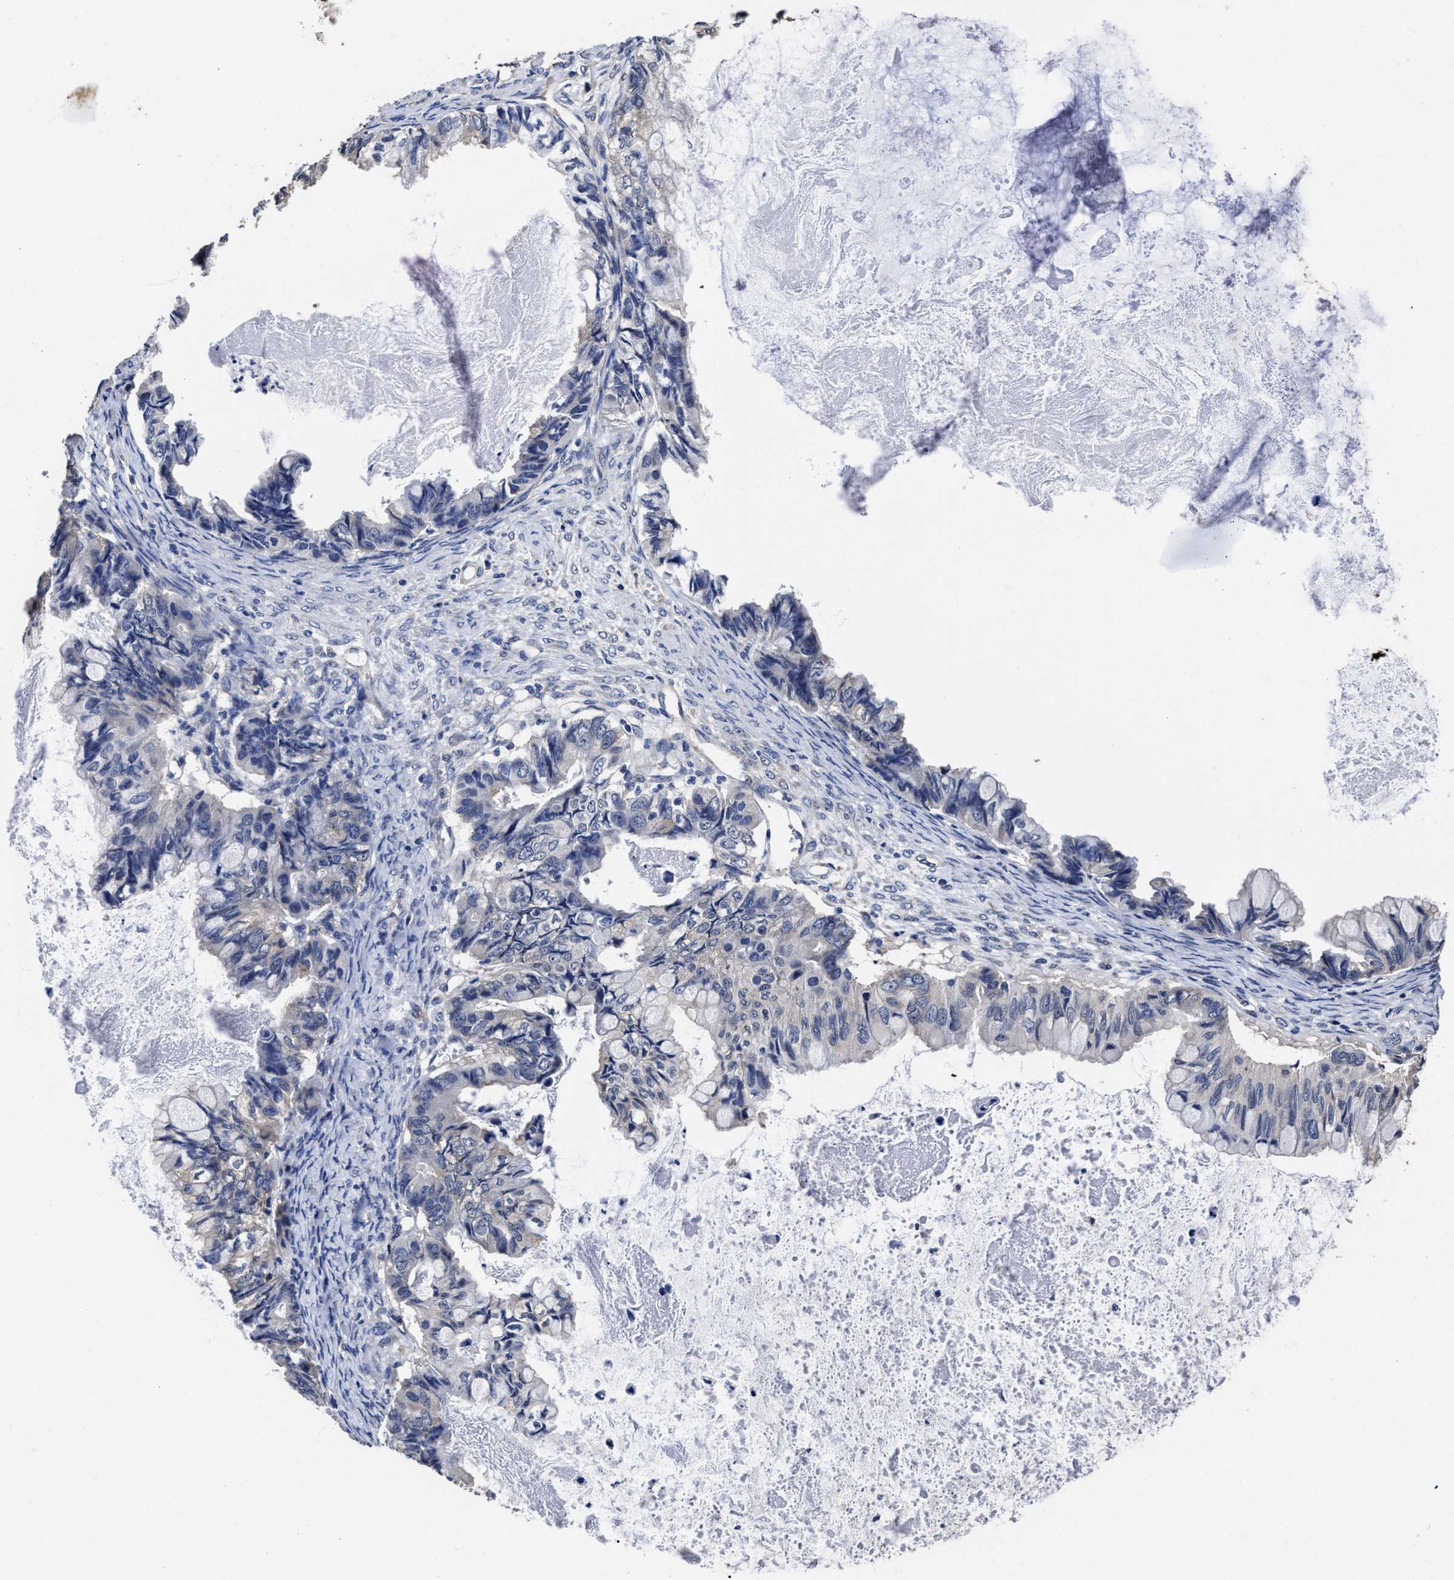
{"staining": {"intensity": "negative", "quantity": "none", "location": "none"}, "tissue": "ovarian cancer", "cell_type": "Tumor cells", "image_type": "cancer", "snomed": [{"axis": "morphology", "description": "Cystadenocarcinoma, mucinous, NOS"}, {"axis": "topography", "description": "Ovary"}], "caption": "Photomicrograph shows no significant protein expression in tumor cells of ovarian mucinous cystadenocarcinoma. The staining is performed using DAB (3,3'-diaminobenzidine) brown chromogen with nuclei counter-stained in using hematoxylin.", "gene": "AVEN", "patient": {"sex": "female", "age": 80}}